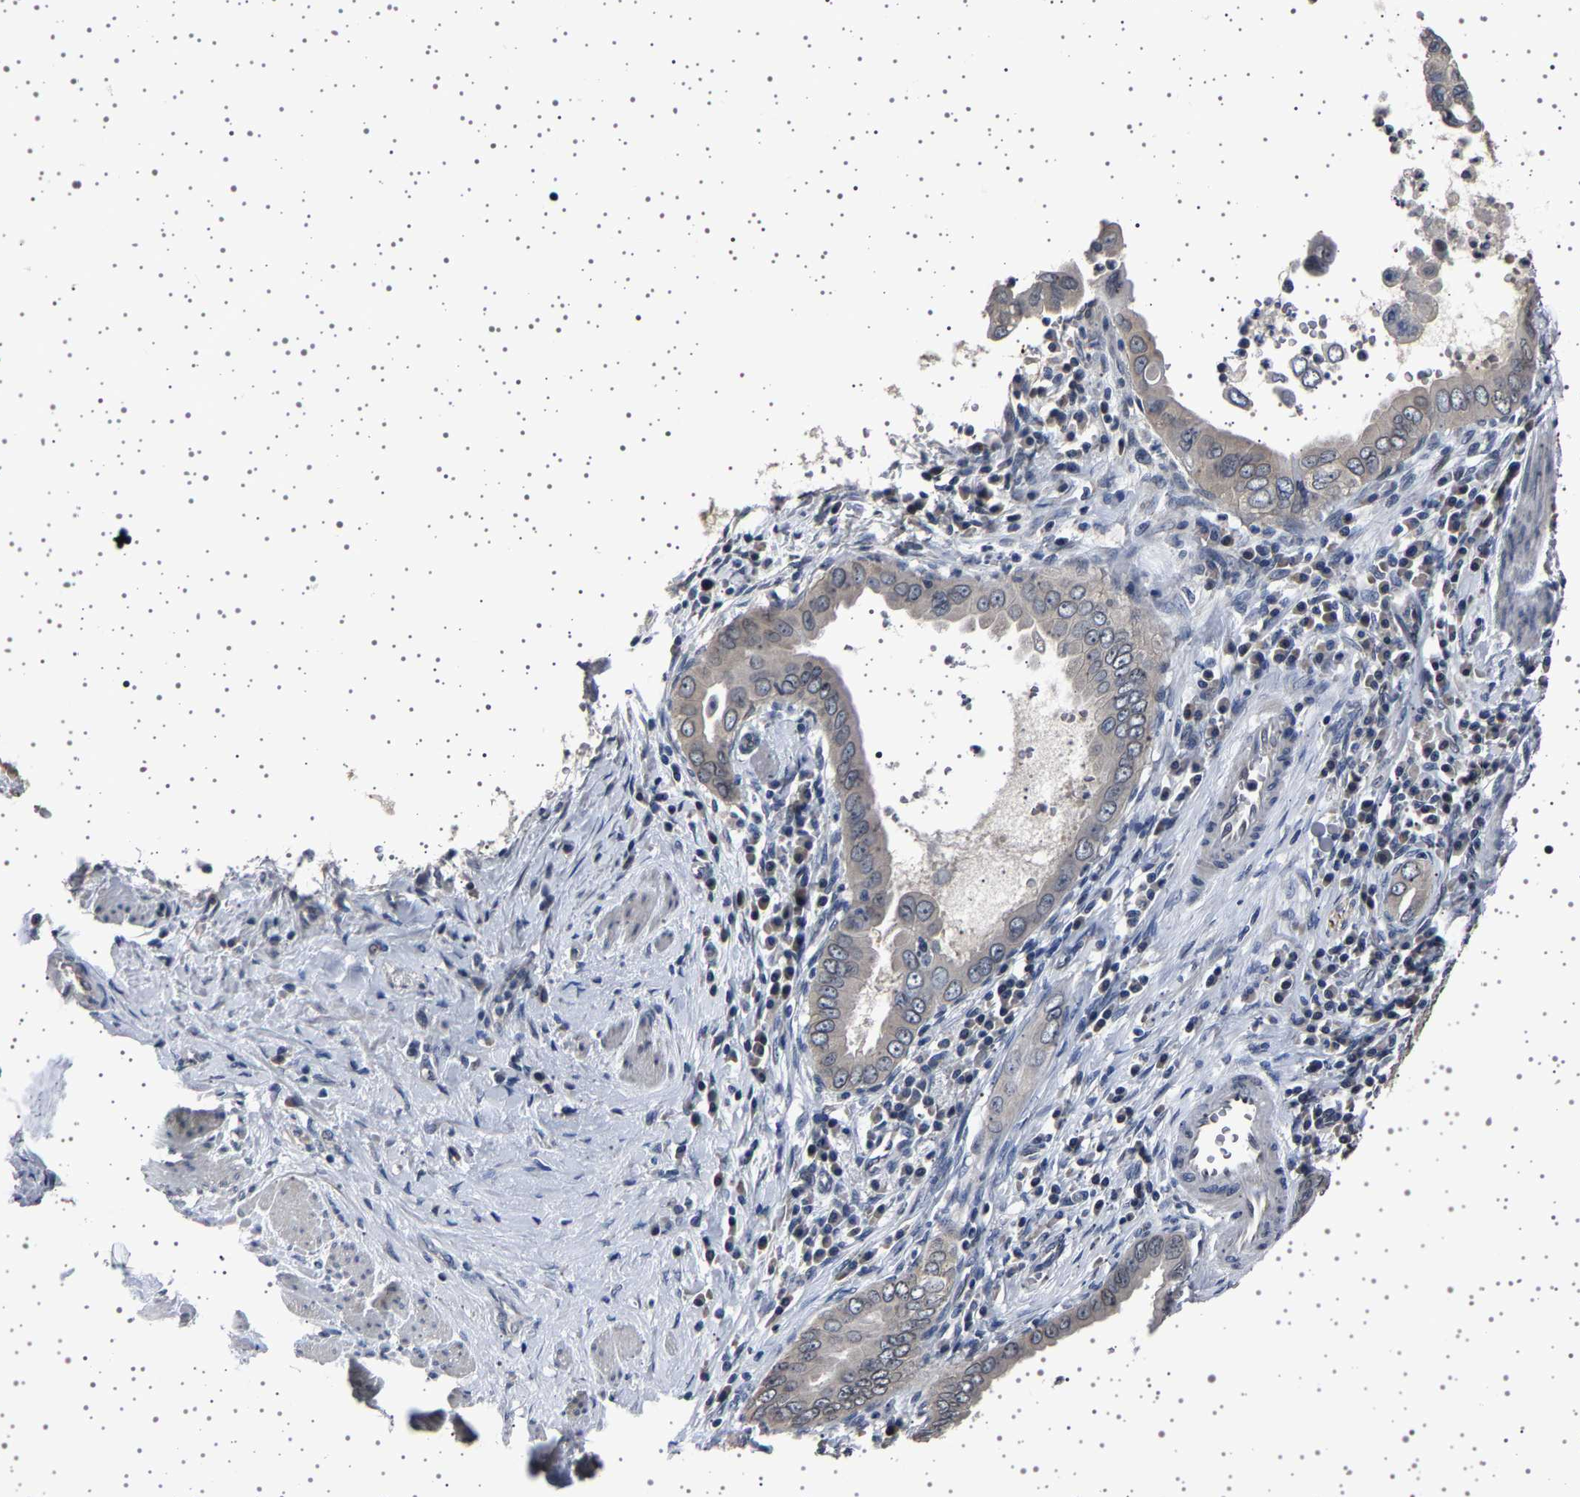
{"staining": {"intensity": "negative", "quantity": "none", "location": "none"}, "tissue": "pancreatic cancer", "cell_type": "Tumor cells", "image_type": "cancer", "snomed": [{"axis": "morphology", "description": "Normal tissue, NOS"}, {"axis": "topography", "description": "Lymph node"}], "caption": "IHC of human pancreatic cancer displays no expression in tumor cells.", "gene": "IL10RB", "patient": {"sex": "male", "age": 50}}